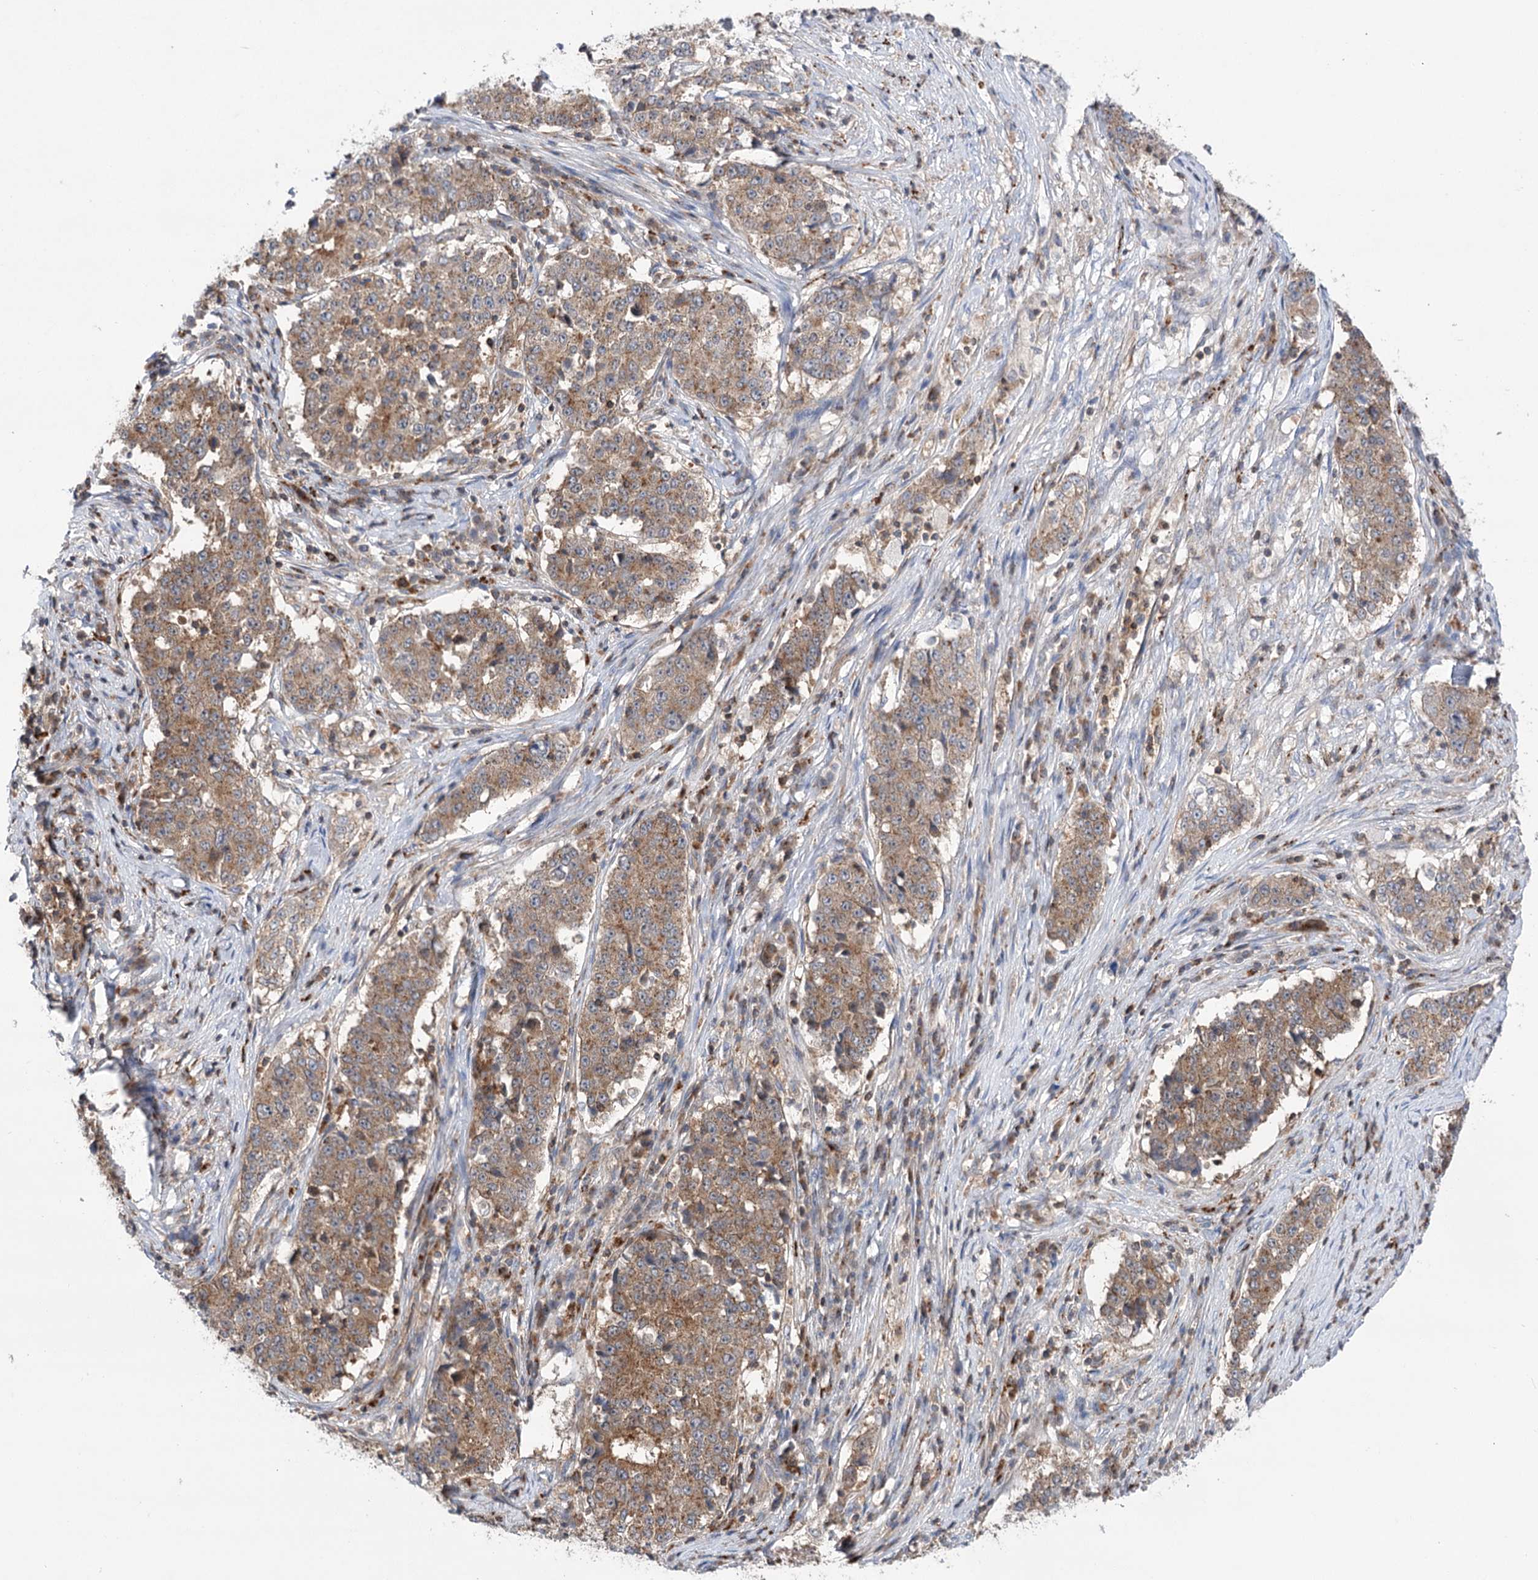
{"staining": {"intensity": "moderate", "quantity": ">75%", "location": "cytoplasmic/membranous"}, "tissue": "stomach cancer", "cell_type": "Tumor cells", "image_type": "cancer", "snomed": [{"axis": "morphology", "description": "Adenocarcinoma, NOS"}, {"axis": "topography", "description": "Stomach"}], "caption": "Protein analysis of stomach cancer tissue demonstrates moderate cytoplasmic/membranous expression in approximately >75% of tumor cells.", "gene": "VPS37B", "patient": {"sex": "male", "age": 59}}